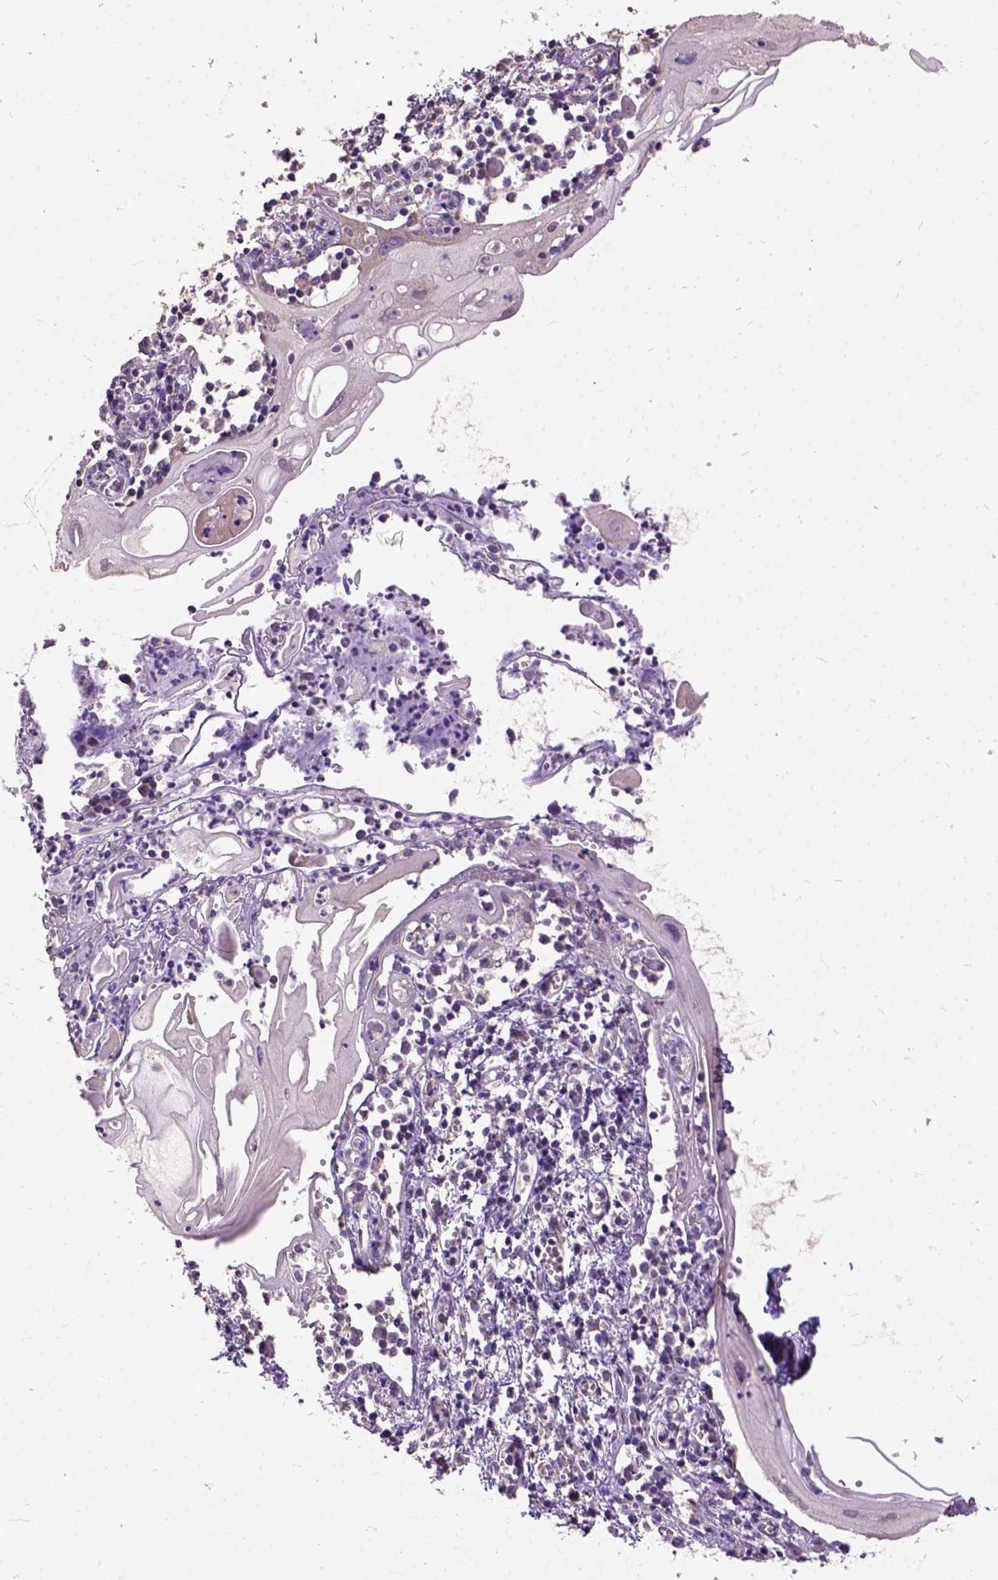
{"staining": {"intensity": "negative", "quantity": "none", "location": "none"}, "tissue": "cervical cancer", "cell_type": "Tumor cells", "image_type": "cancer", "snomed": [{"axis": "morphology", "description": "Squamous cell carcinoma, NOS"}, {"axis": "topography", "description": "Cervix"}], "caption": "Tumor cells are negative for brown protein staining in cervical squamous cell carcinoma.", "gene": "DQX1", "patient": {"sex": "female", "age": 30}}